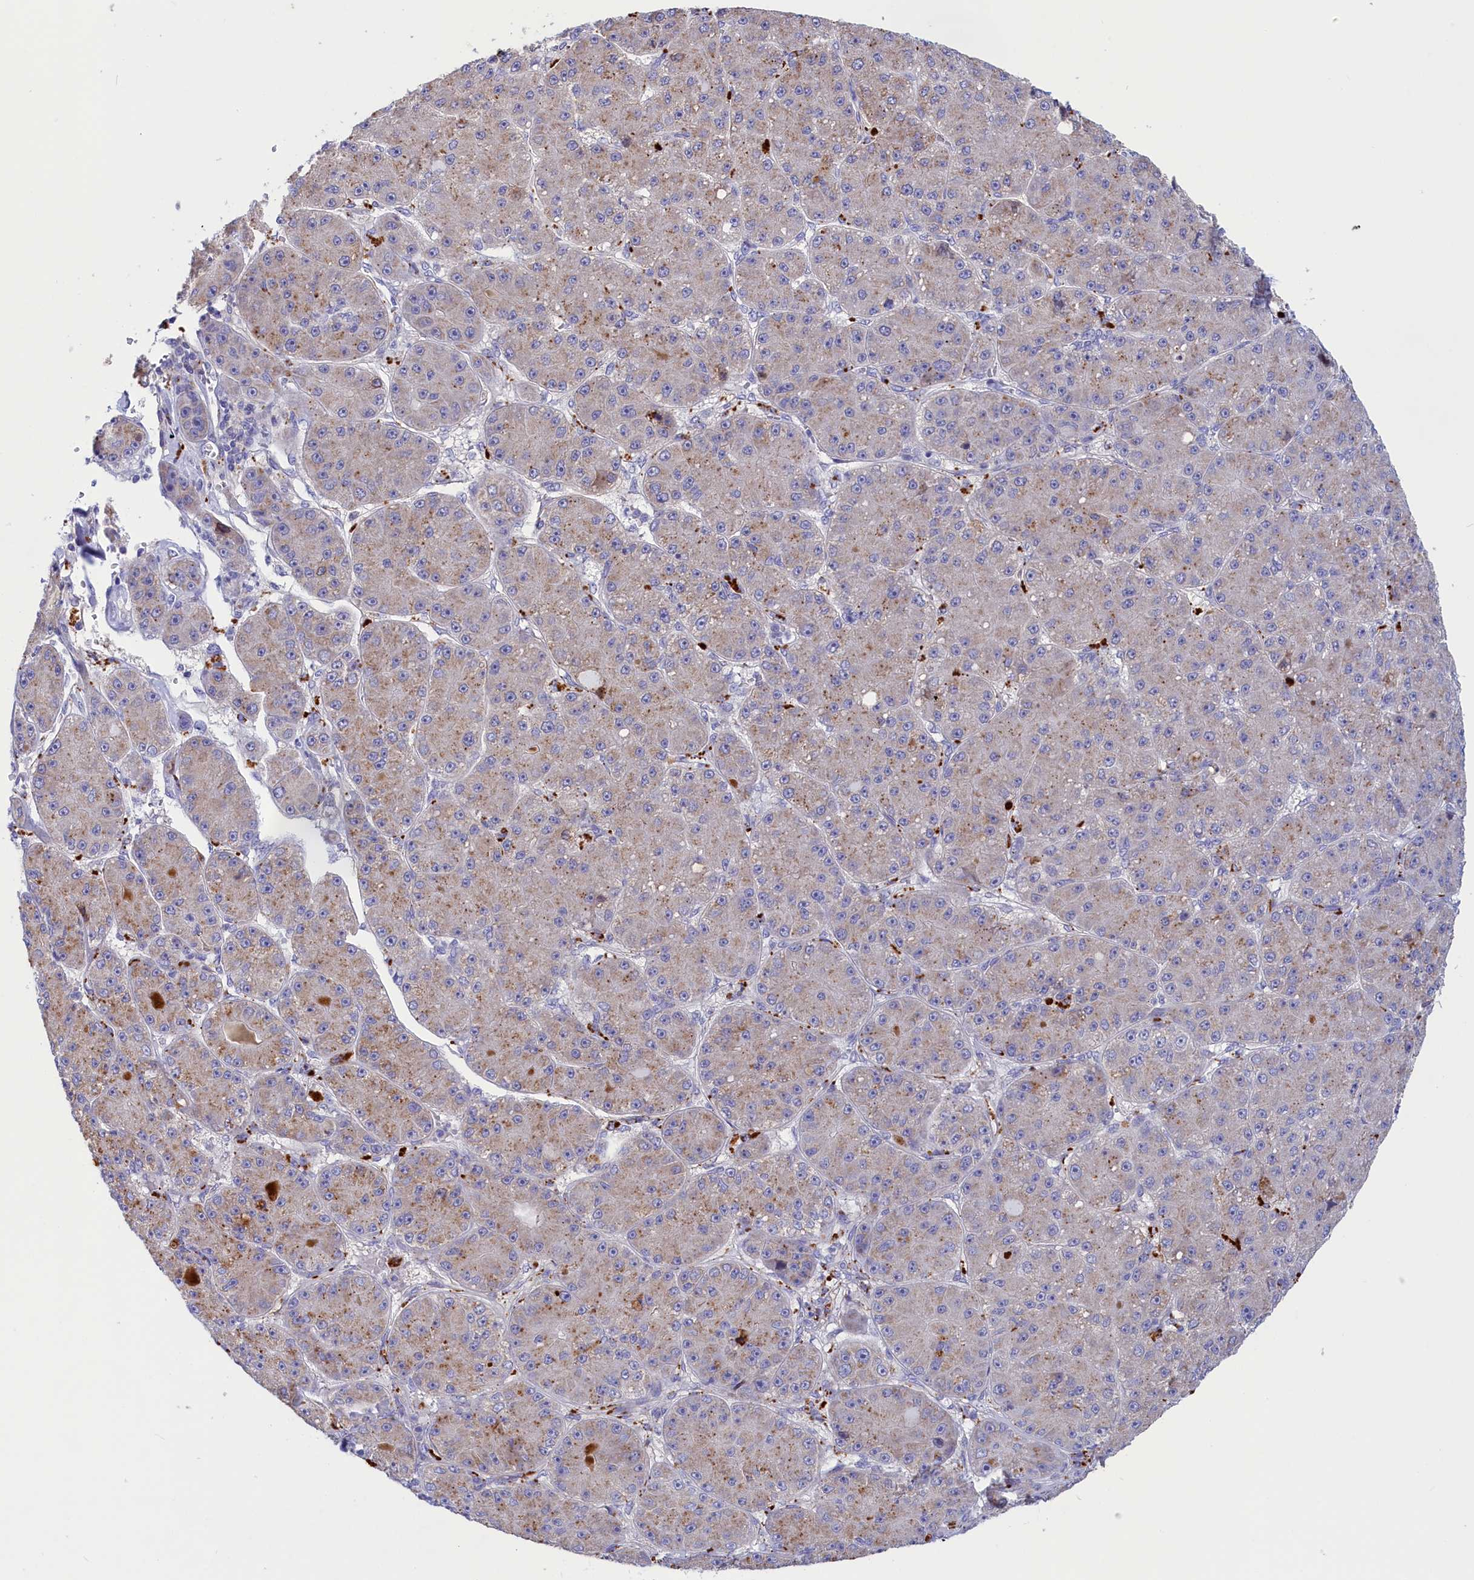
{"staining": {"intensity": "weak", "quantity": "25%-75%", "location": "cytoplasmic/membranous"}, "tissue": "liver cancer", "cell_type": "Tumor cells", "image_type": "cancer", "snomed": [{"axis": "morphology", "description": "Carcinoma, Hepatocellular, NOS"}, {"axis": "topography", "description": "Liver"}], "caption": "This image reveals IHC staining of human liver hepatocellular carcinoma, with low weak cytoplasmic/membranous positivity in approximately 25%-75% of tumor cells.", "gene": "WDR6", "patient": {"sex": "male", "age": 67}}